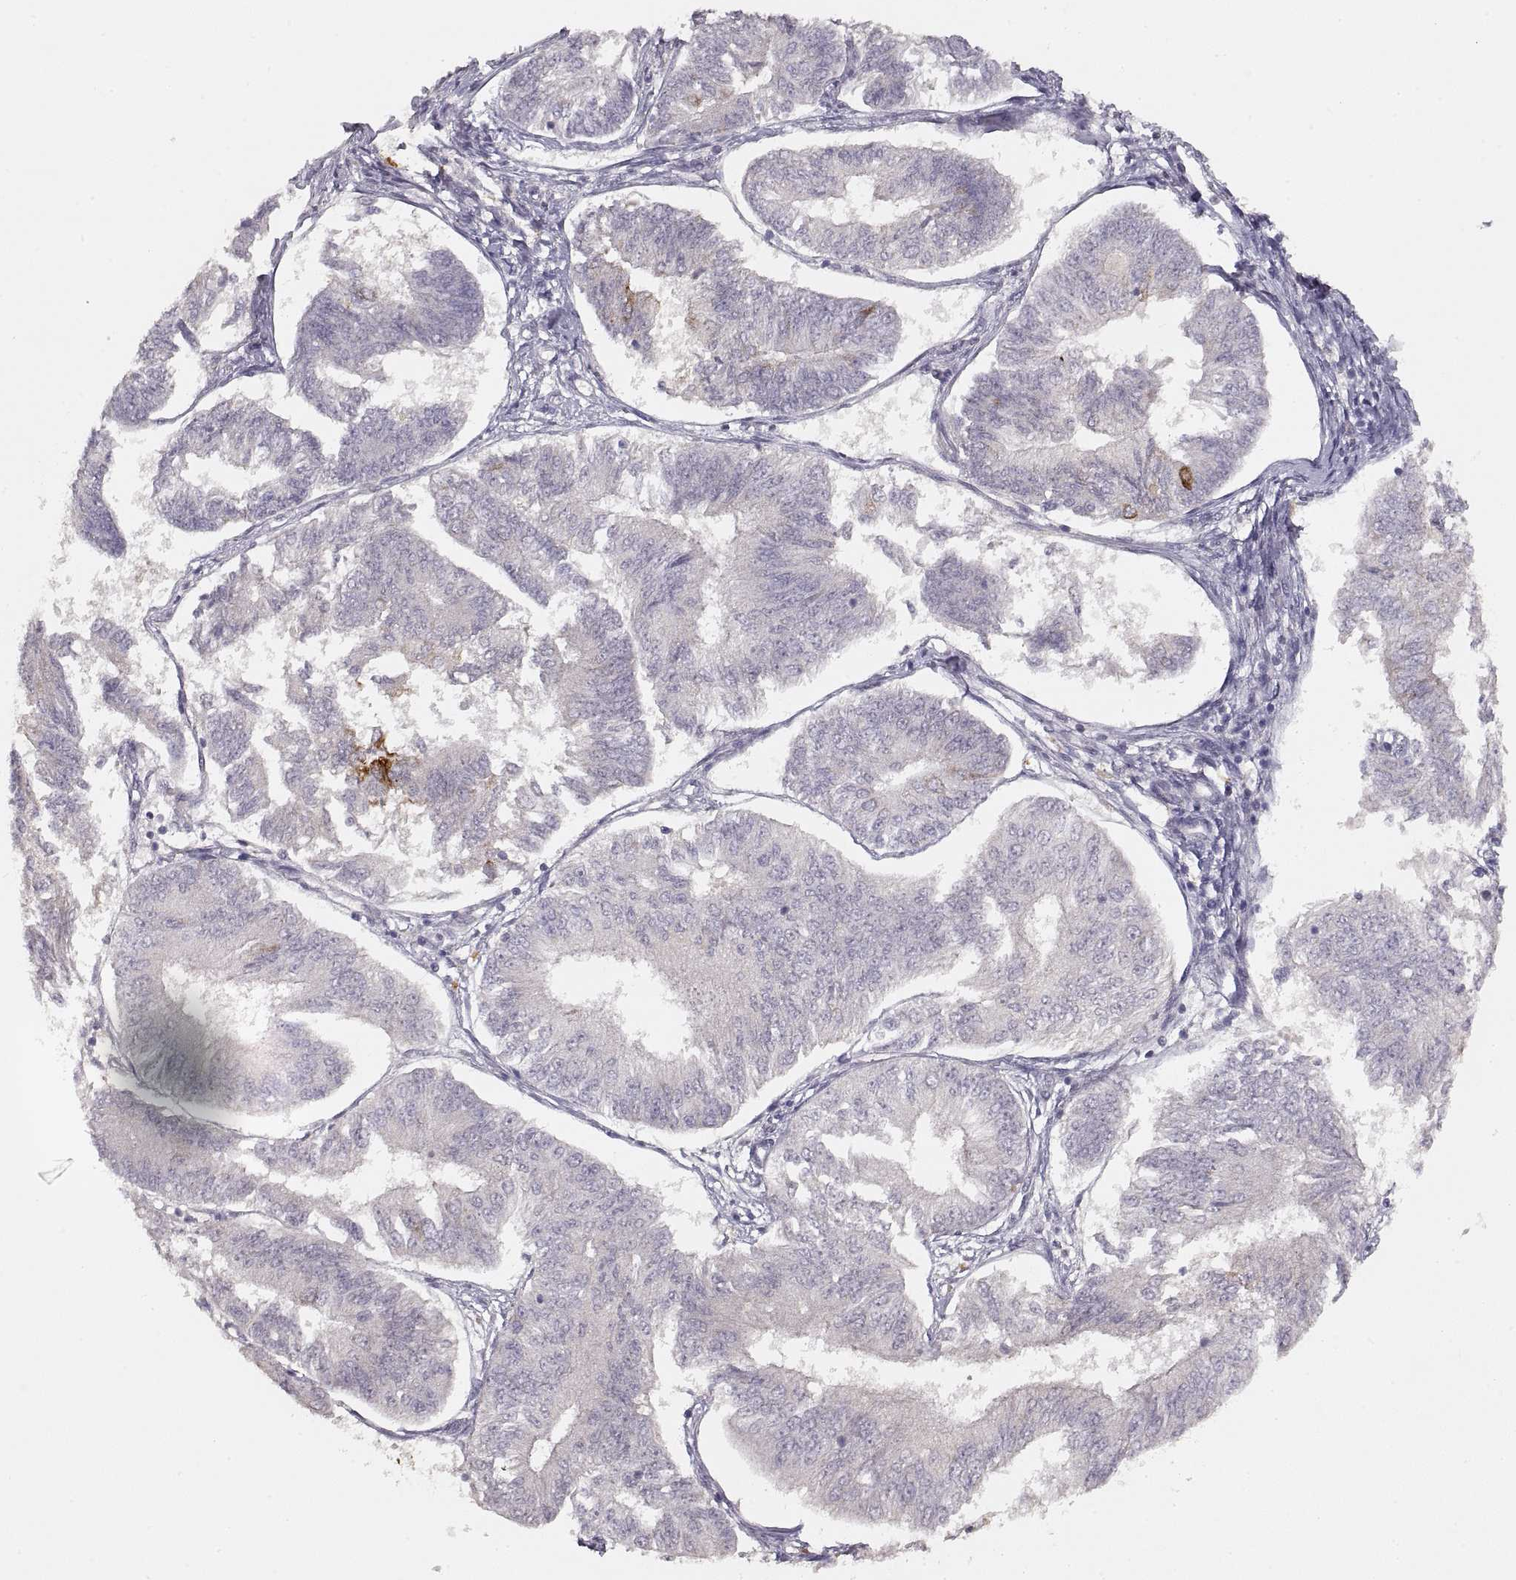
{"staining": {"intensity": "negative", "quantity": "none", "location": "none"}, "tissue": "endometrial cancer", "cell_type": "Tumor cells", "image_type": "cancer", "snomed": [{"axis": "morphology", "description": "Adenocarcinoma, NOS"}, {"axis": "topography", "description": "Endometrium"}], "caption": "There is no significant staining in tumor cells of endometrial adenocarcinoma.", "gene": "LAMC2", "patient": {"sex": "female", "age": 58}}